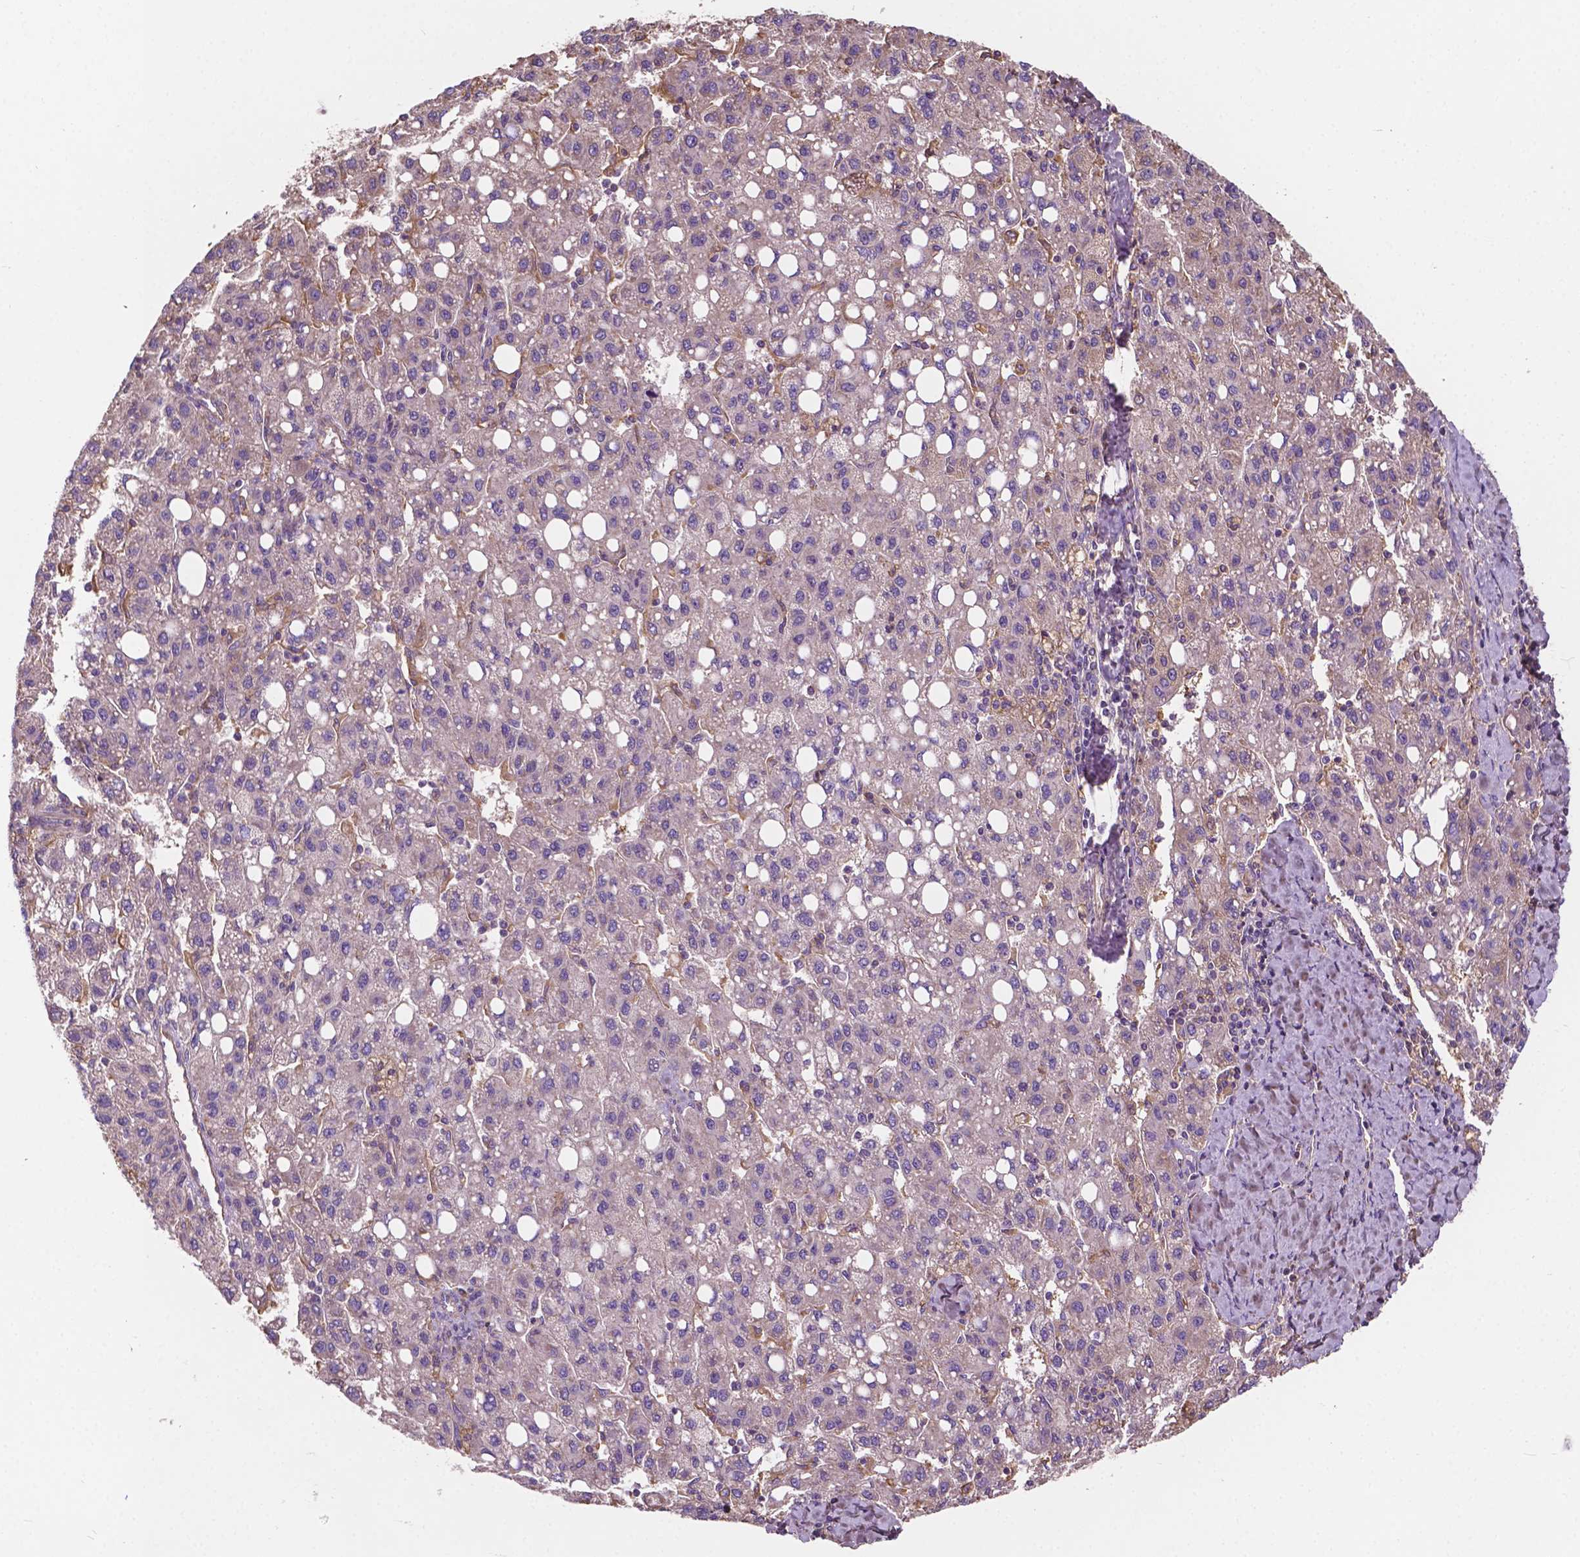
{"staining": {"intensity": "negative", "quantity": "none", "location": "none"}, "tissue": "liver cancer", "cell_type": "Tumor cells", "image_type": "cancer", "snomed": [{"axis": "morphology", "description": "Carcinoma, Hepatocellular, NOS"}, {"axis": "topography", "description": "Liver"}], "caption": "This photomicrograph is of hepatocellular carcinoma (liver) stained with immunohistochemistry to label a protein in brown with the nuclei are counter-stained blue. There is no positivity in tumor cells.", "gene": "GJA9", "patient": {"sex": "female", "age": 82}}